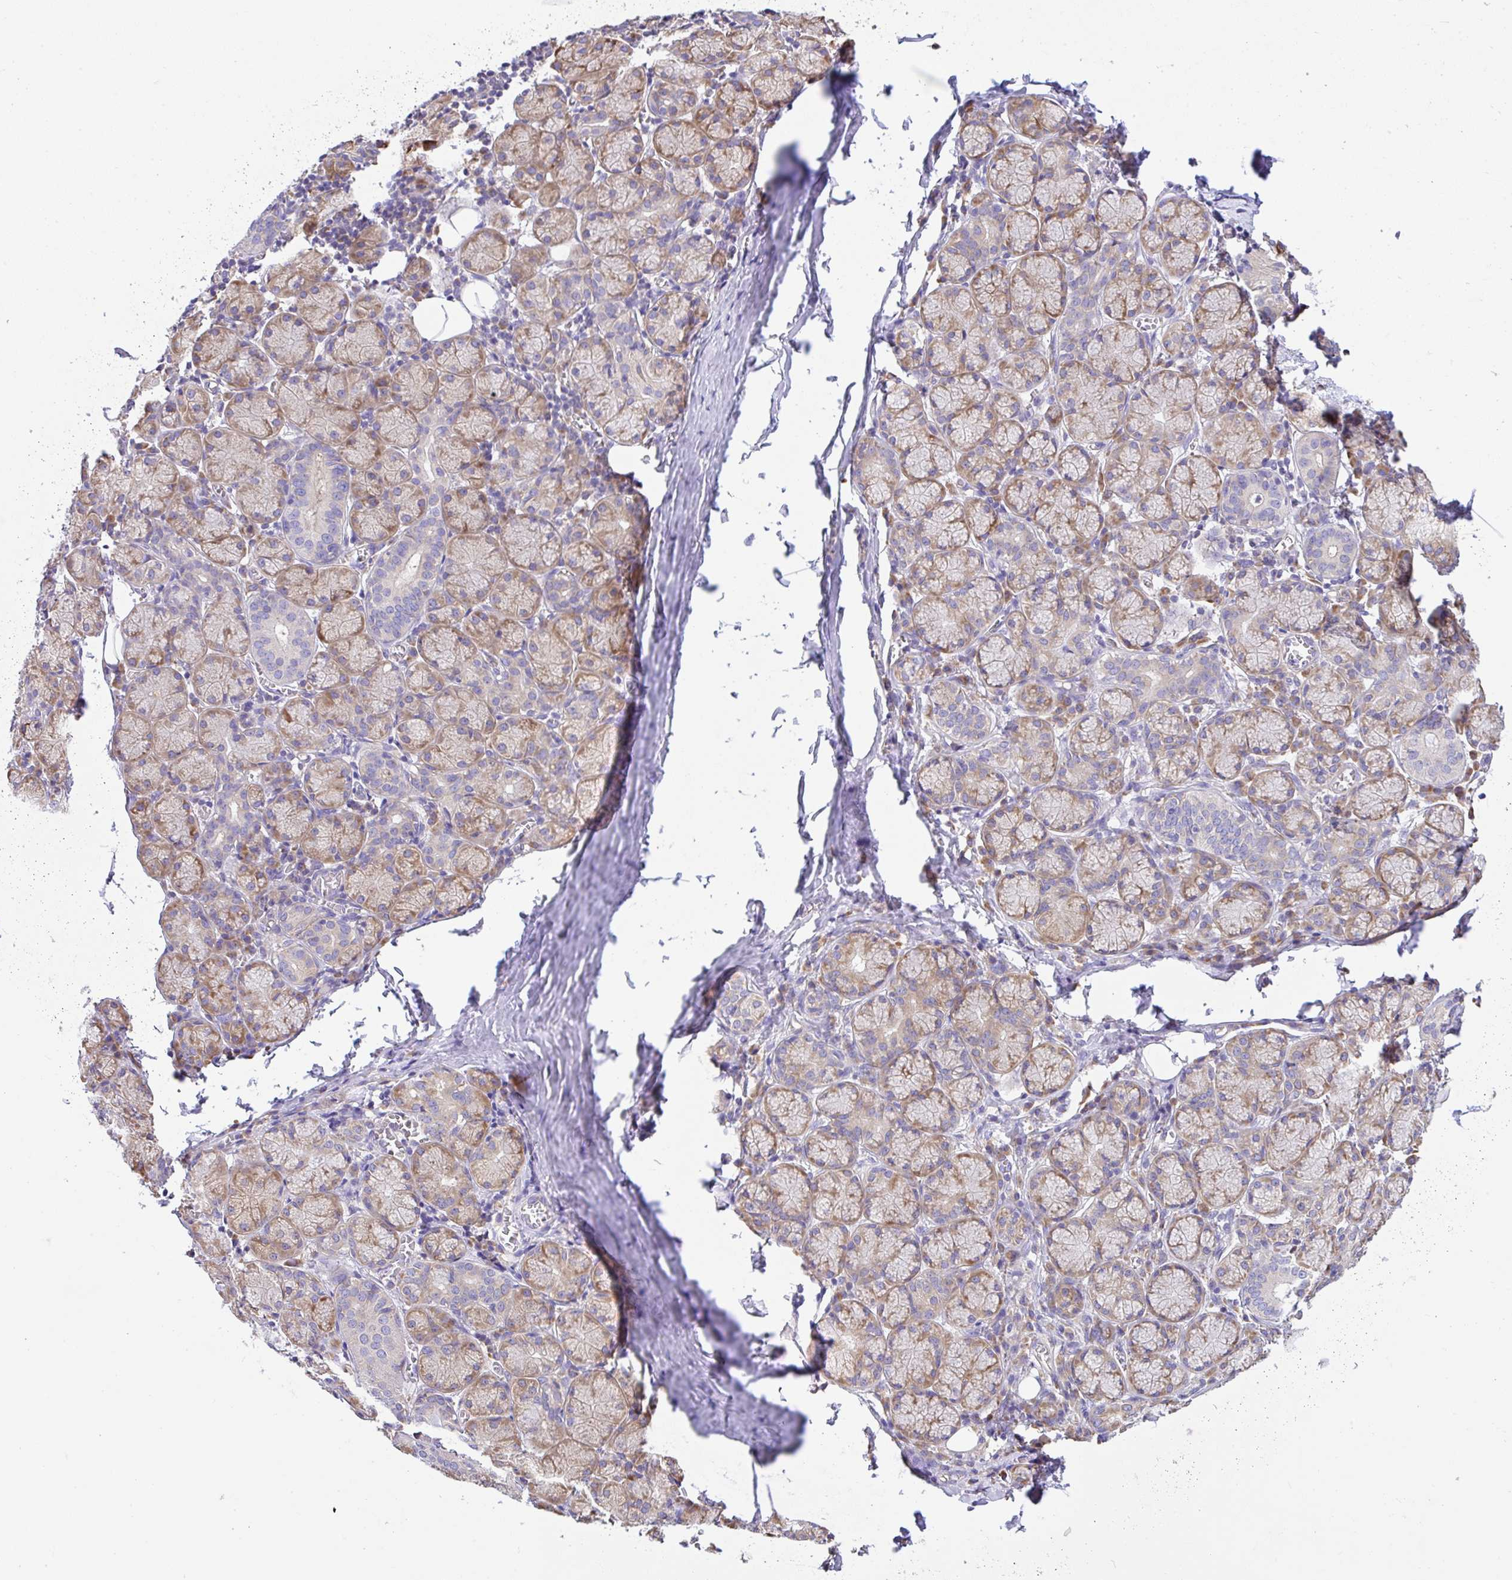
{"staining": {"intensity": "moderate", "quantity": "25%-75%", "location": "cytoplasmic/membranous"}, "tissue": "salivary gland", "cell_type": "Glandular cells", "image_type": "normal", "snomed": [{"axis": "morphology", "description": "Normal tissue, NOS"}, {"axis": "topography", "description": "Salivary gland"}], "caption": "The photomicrograph reveals staining of normal salivary gland, revealing moderate cytoplasmic/membranous protein positivity (brown color) within glandular cells. (Stains: DAB (3,3'-diaminobenzidine) in brown, nuclei in blue, Microscopy: brightfield microscopy at high magnification).", "gene": "GFPT2", "patient": {"sex": "female", "age": 24}}